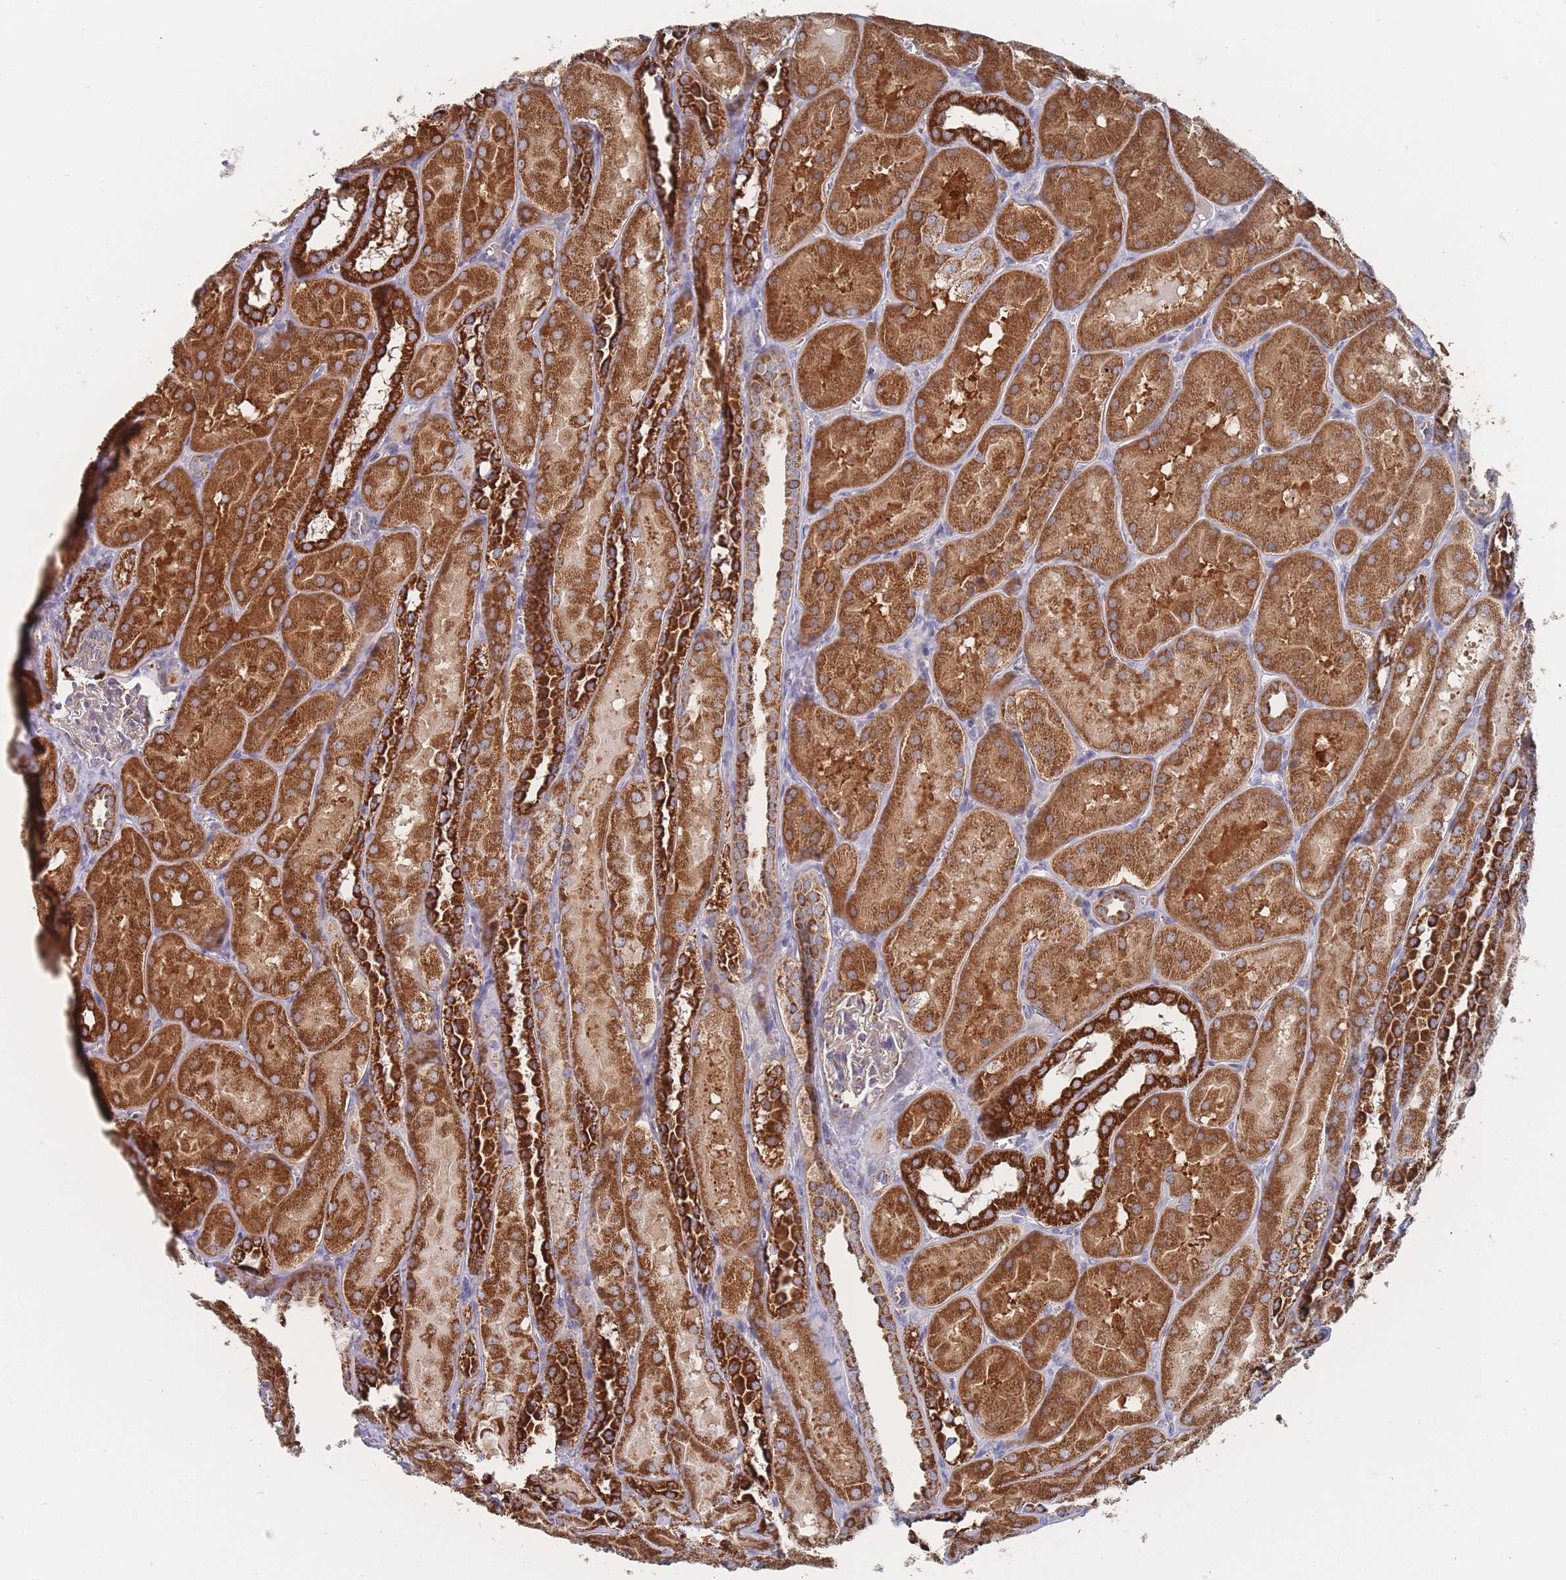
{"staining": {"intensity": "weak", "quantity": "<25%", "location": "cytoplasmic/membranous"}, "tissue": "kidney", "cell_type": "Cells in glomeruli", "image_type": "normal", "snomed": [{"axis": "morphology", "description": "Normal tissue, NOS"}, {"axis": "topography", "description": "Kidney"}, {"axis": "topography", "description": "Urinary bladder"}], "caption": "Image shows no protein expression in cells in glomeruli of benign kidney.", "gene": "IKZF4", "patient": {"sex": "male", "age": 16}}